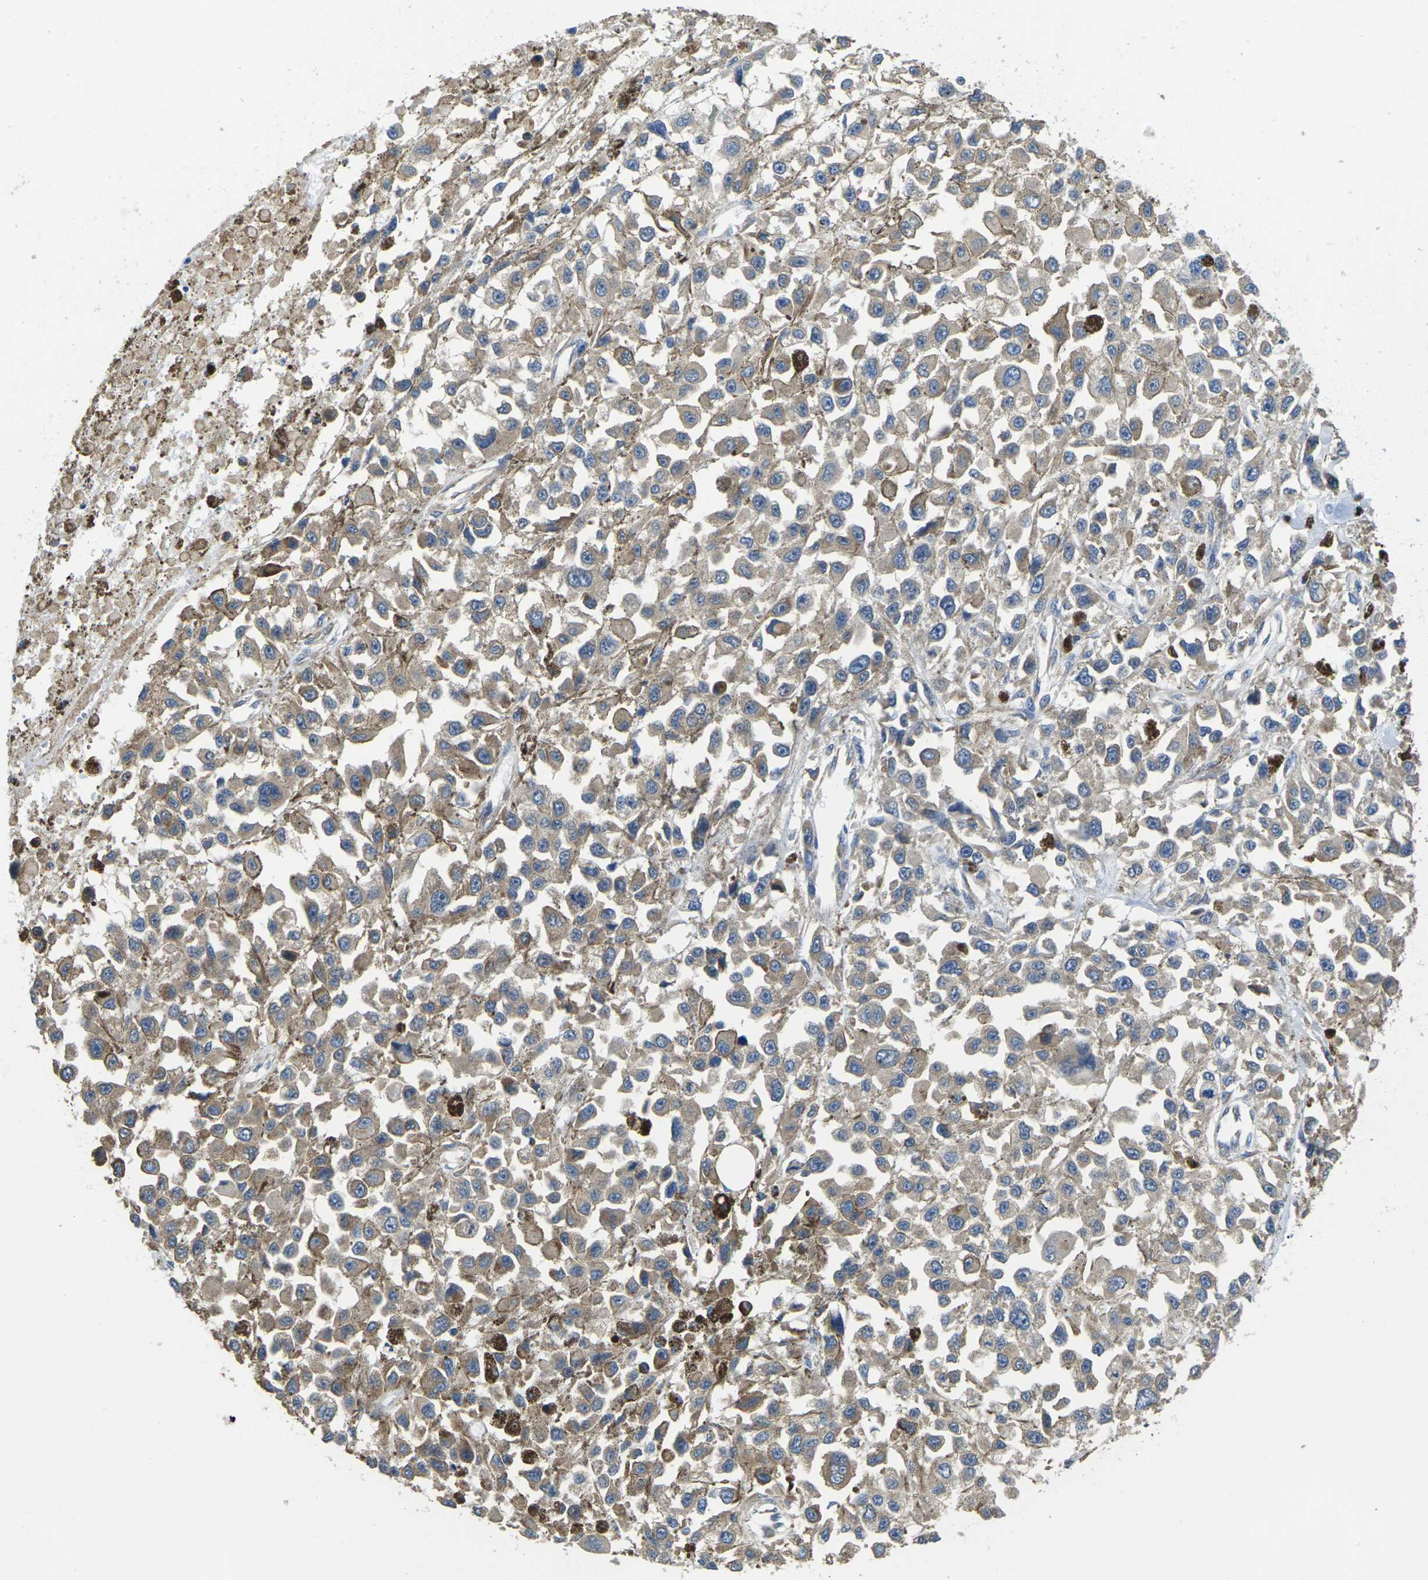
{"staining": {"intensity": "weak", "quantity": "25%-75%", "location": "cytoplasmic/membranous"}, "tissue": "melanoma", "cell_type": "Tumor cells", "image_type": "cancer", "snomed": [{"axis": "morphology", "description": "Malignant melanoma, Metastatic site"}, {"axis": "topography", "description": "Lymph node"}], "caption": "A high-resolution image shows immunohistochemistry (IHC) staining of melanoma, which shows weak cytoplasmic/membranous expression in about 25%-75% of tumor cells. Using DAB (brown) and hematoxylin (blue) stains, captured at high magnification using brightfield microscopy.", "gene": "TMCC2", "patient": {"sex": "male", "age": 59}}